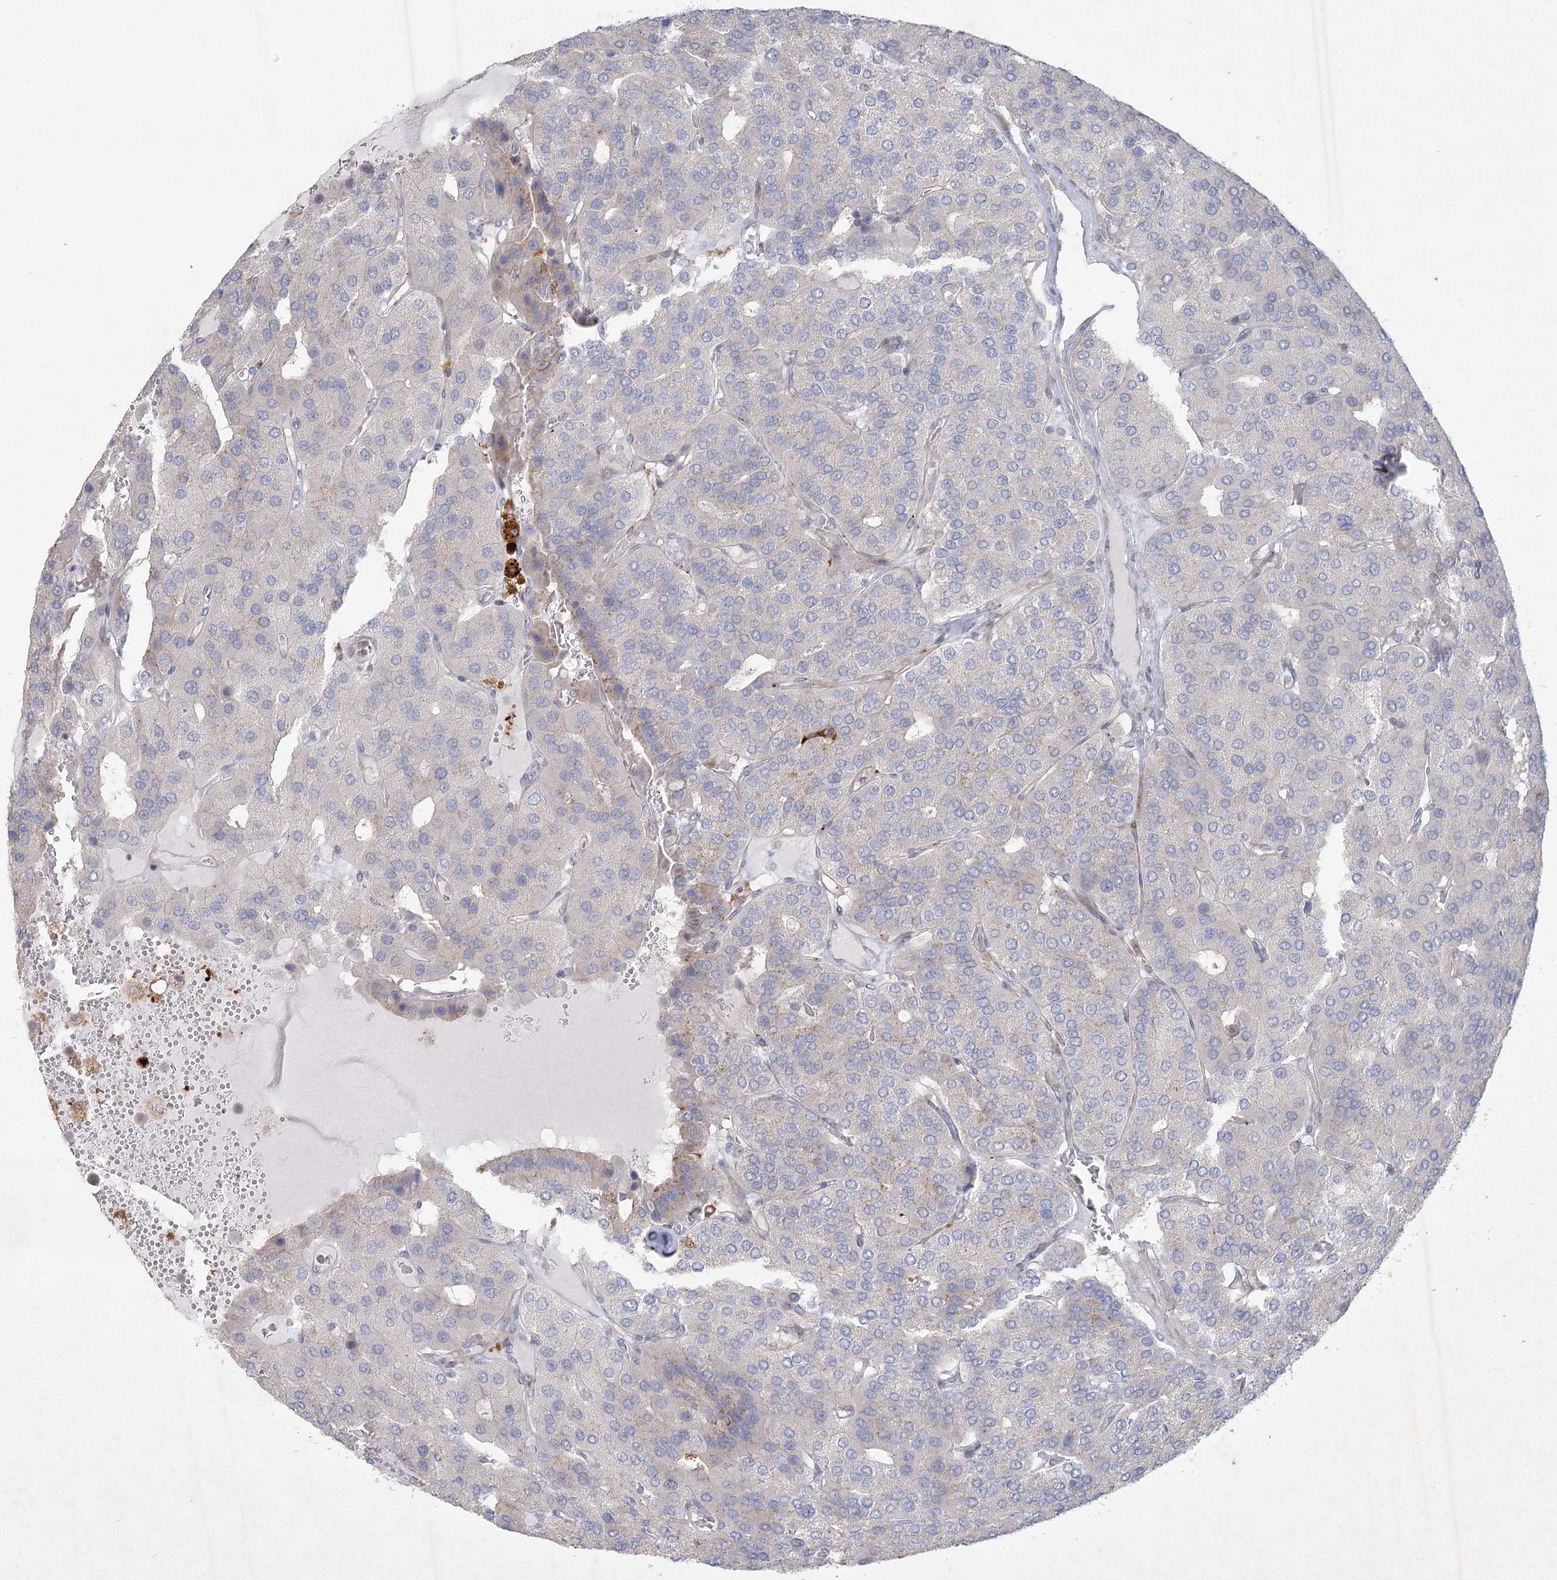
{"staining": {"intensity": "weak", "quantity": "<25%", "location": "cytoplasmic/membranous"}, "tissue": "parathyroid gland", "cell_type": "Glandular cells", "image_type": "normal", "snomed": [{"axis": "morphology", "description": "Normal tissue, NOS"}, {"axis": "morphology", "description": "Adenoma, NOS"}, {"axis": "topography", "description": "Parathyroid gland"}], "caption": "Immunohistochemistry of normal human parathyroid gland shows no expression in glandular cells. (Brightfield microscopy of DAB (3,3'-diaminobenzidine) IHC at high magnification).", "gene": "FAM110C", "patient": {"sex": "female", "age": 86}}